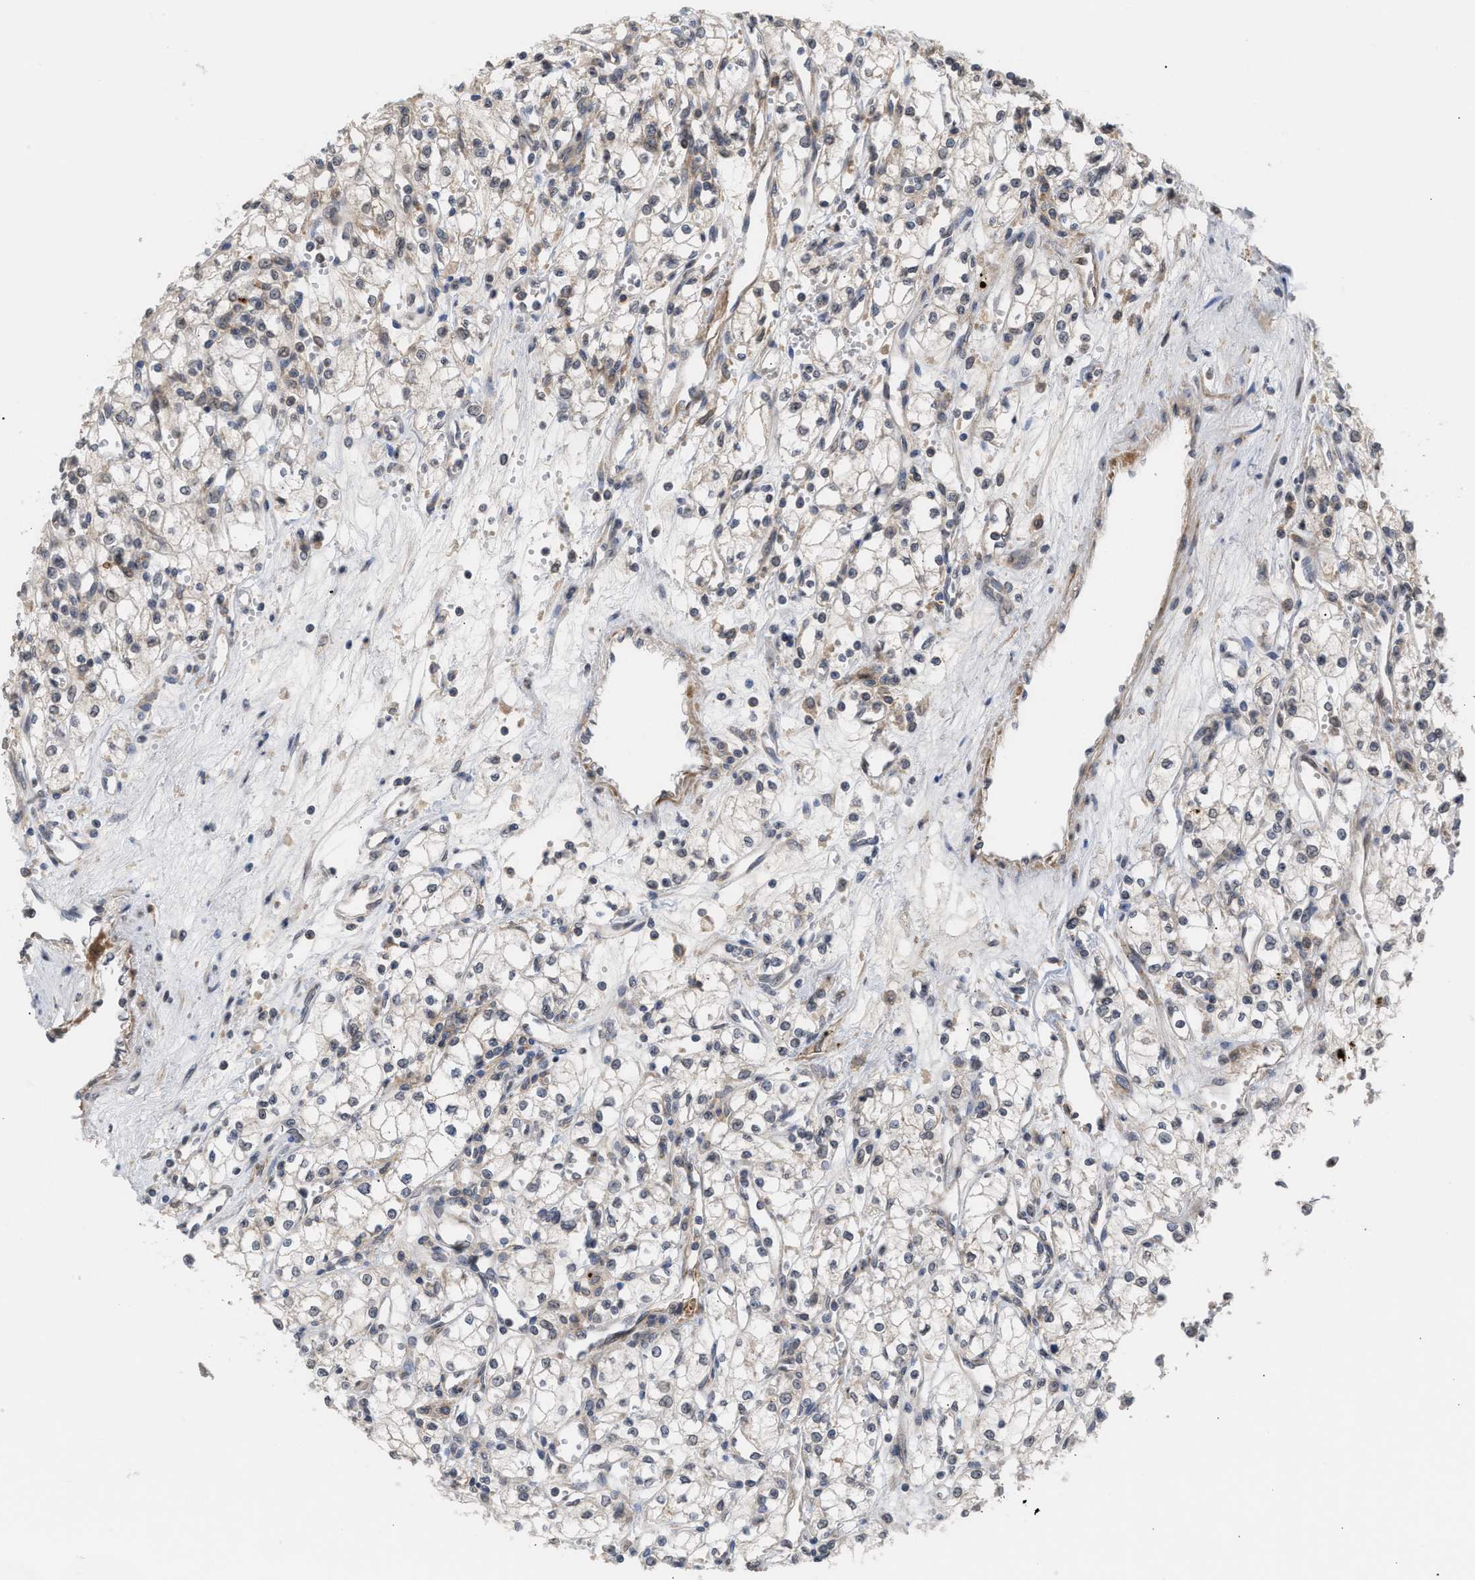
{"staining": {"intensity": "negative", "quantity": "none", "location": "none"}, "tissue": "renal cancer", "cell_type": "Tumor cells", "image_type": "cancer", "snomed": [{"axis": "morphology", "description": "Adenocarcinoma, NOS"}, {"axis": "topography", "description": "Kidney"}], "caption": "Immunohistochemistry of human renal cancer (adenocarcinoma) displays no positivity in tumor cells.", "gene": "NUP62", "patient": {"sex": "male", "age": 59}}